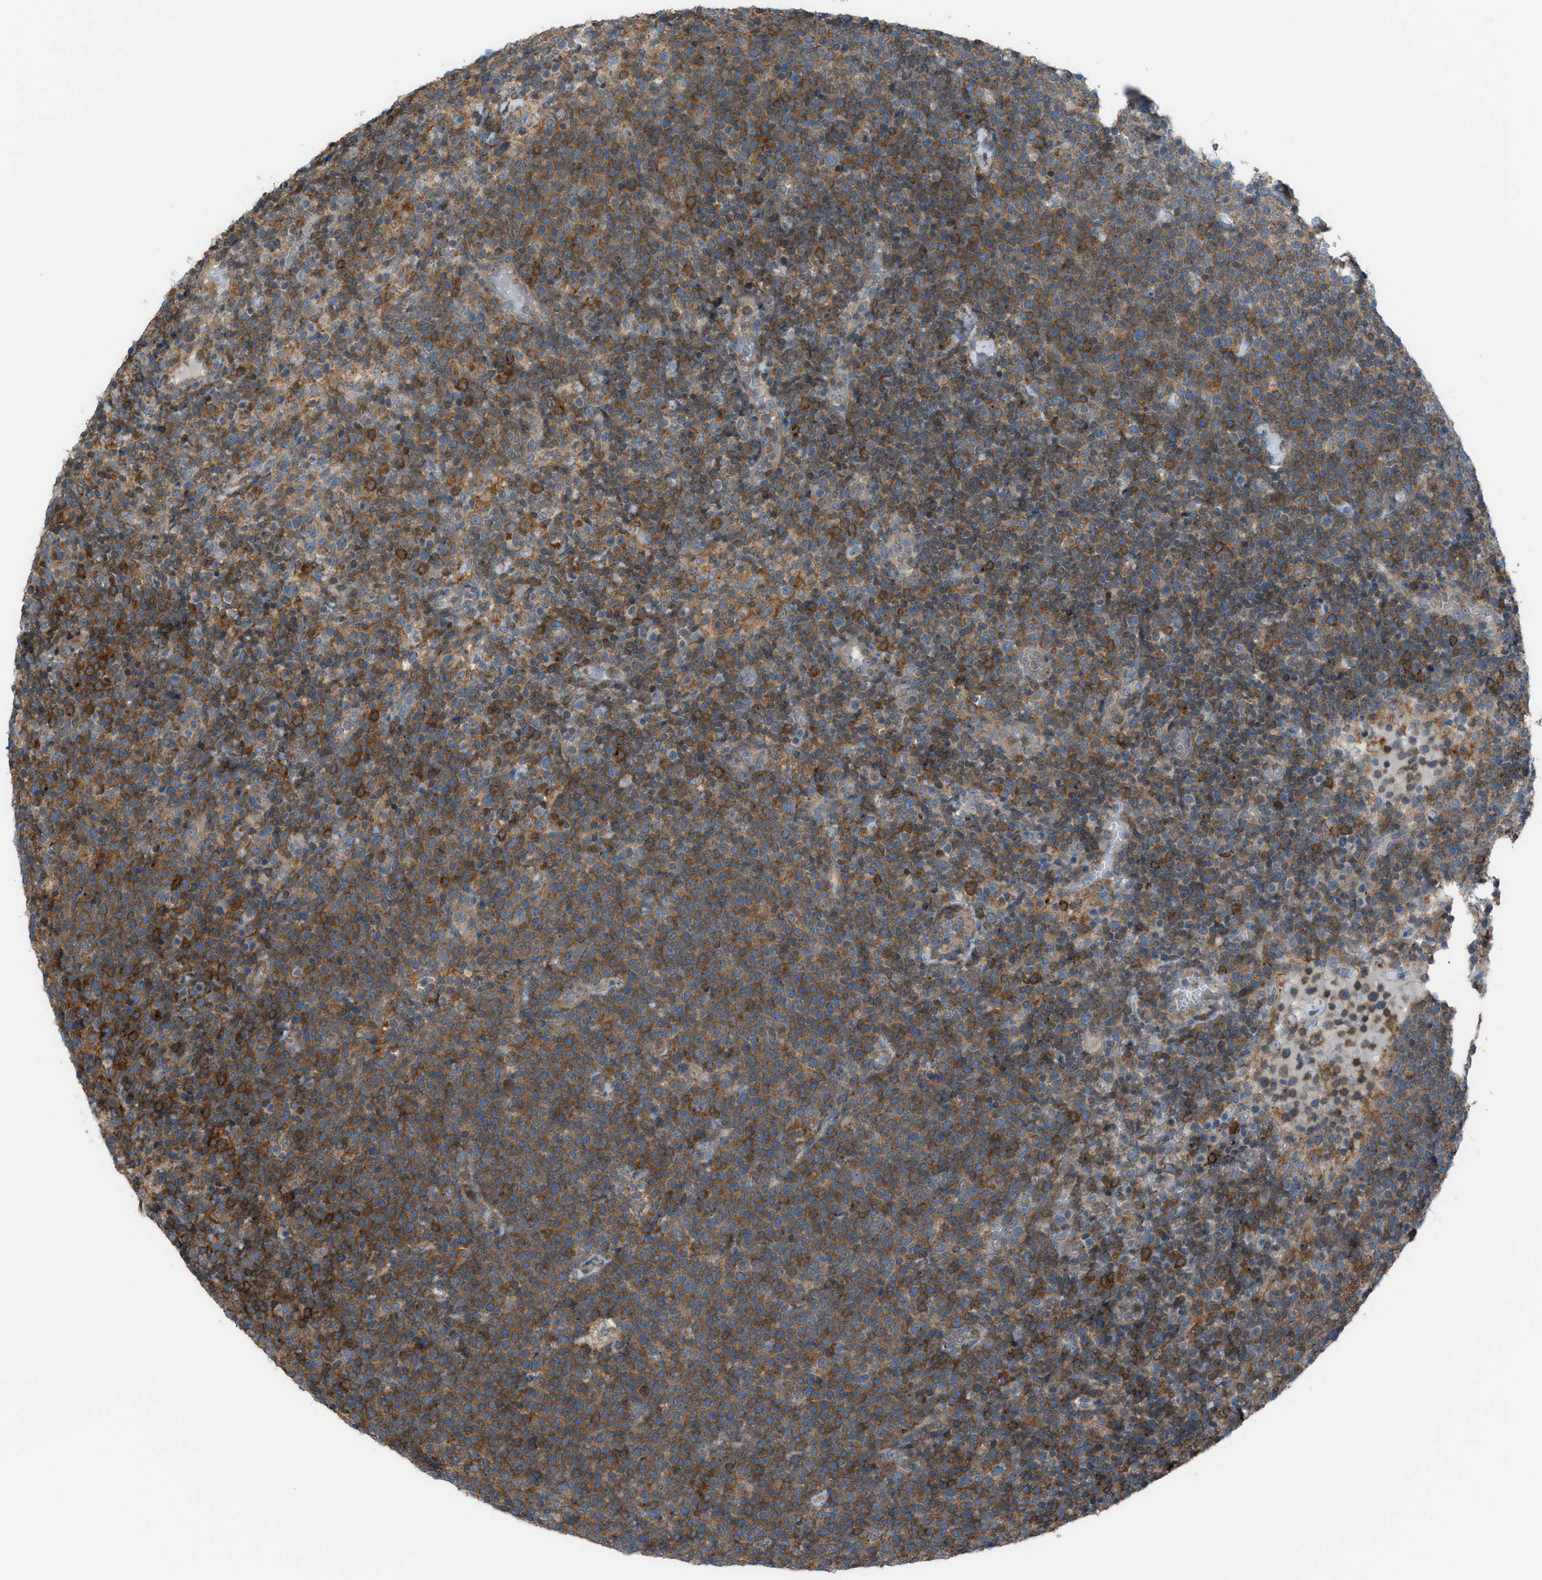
{"staining": {"intensity": "moderate", "quantity": ">75%", "location": "cytoplasmic/membranous"}, "tissue": "lymphoma", "cell_type": "Tumor cells", "image_type": "cancer", "snomed": [{"axis": "morphology", "description": "Malignant lymphoma, non-Hodgkin's type, High grade"}, {"axis": "topography", "description": "Lymph node"}], "caption": "Tumor cells display medium levels of moderate cytoplasmic/membranous staining in approximately >75% of cells in malignant lymphoma, non-Hodgkin's type (high-grade). The protein of interest is stained brown, and the nuclei are stained in blue (DAB (3,3'-diaminobenzidine) IHC with brightfield microscopy, high magnification).", "gene": "DYRK1A", "patient": {"sex": "male", "age": 61}}